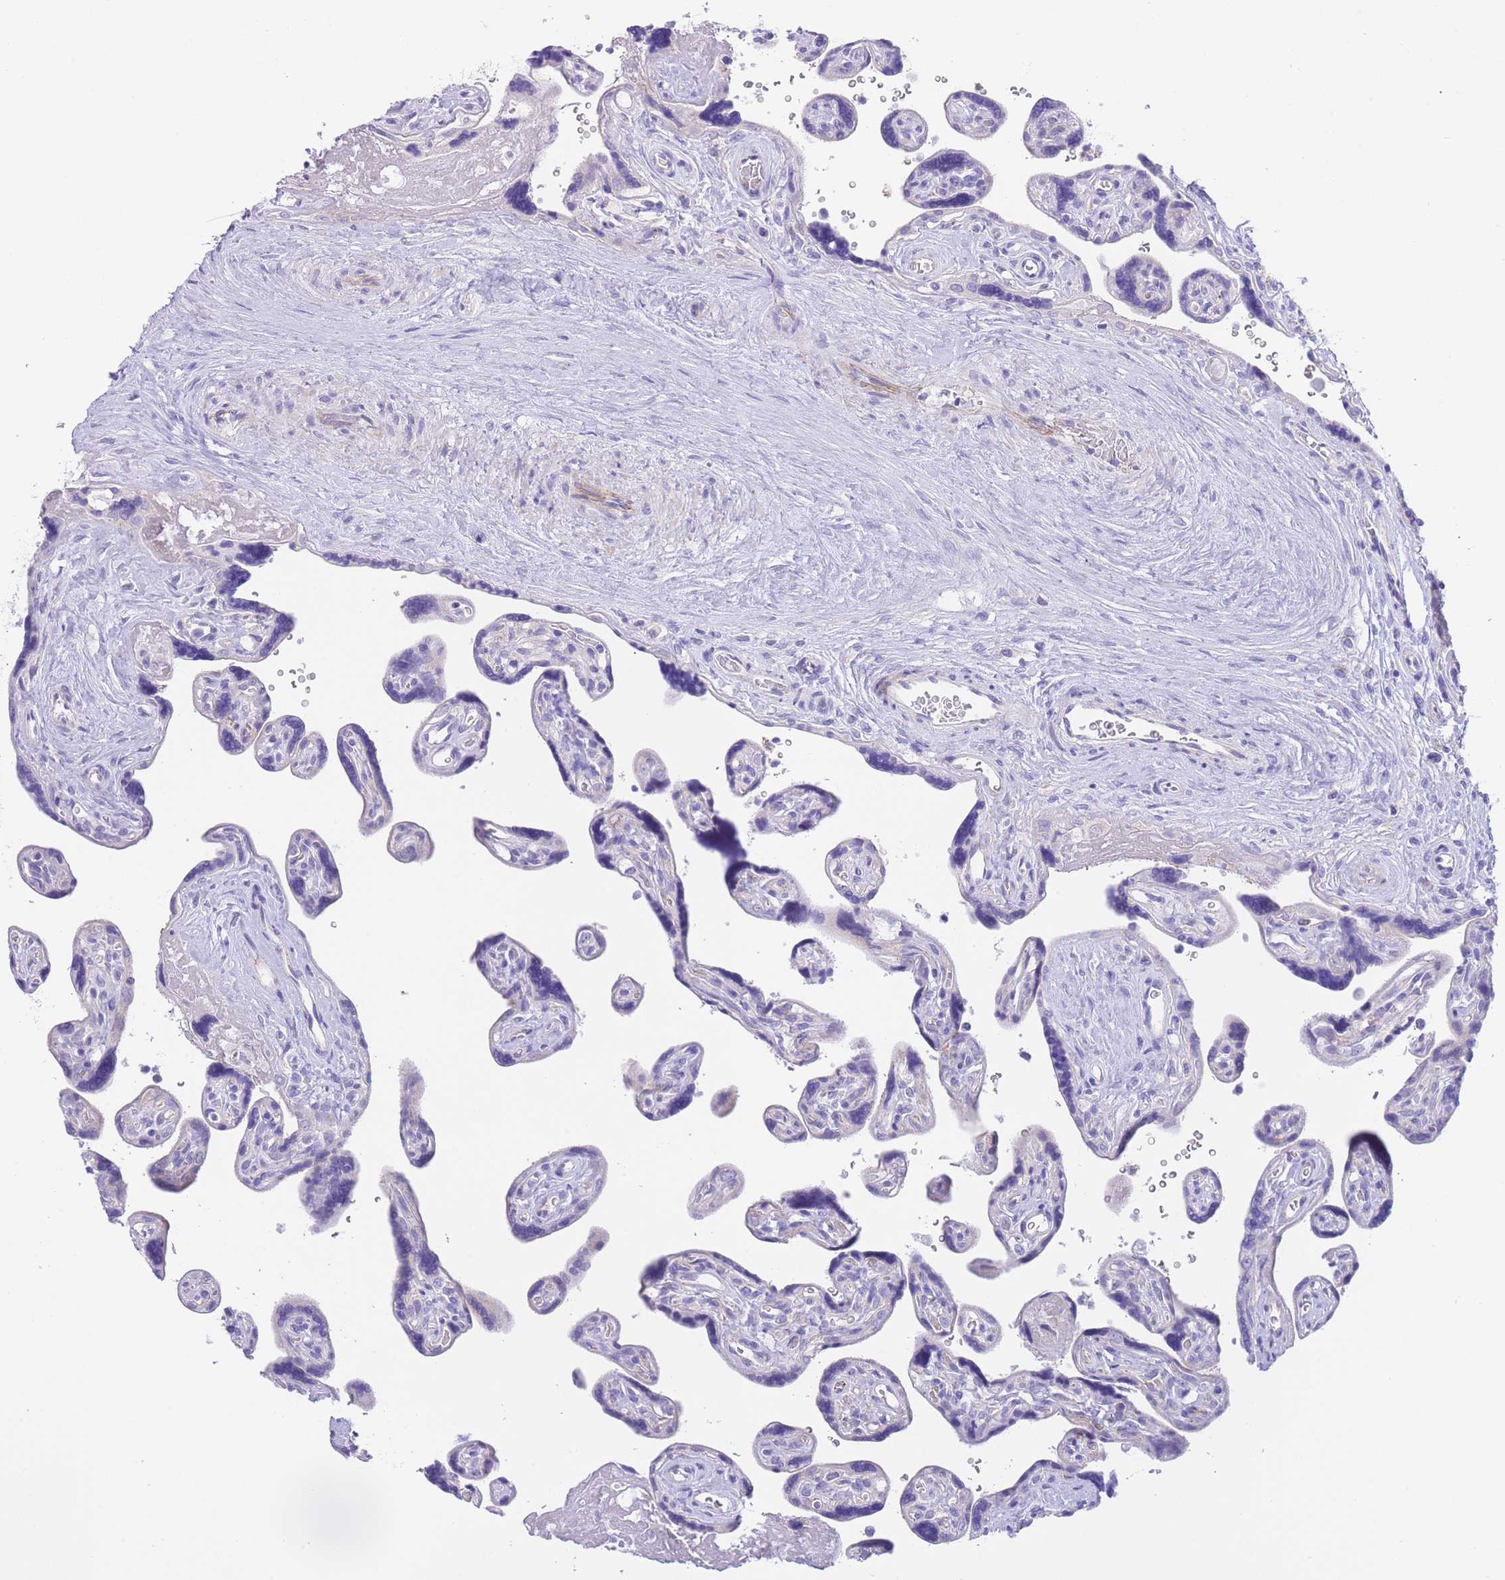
{"staining": {"intensity": "negative", "quantity": "none", "location": "none"}, "tissue": "placenta", "cell_type": "Decidual cells", "image_type": "normal", "snomed": [{"axis": "morphology", "description": "Normal tissue, NOS"}, {"axis": "topography", "description": "Placenta"}], "caption": "IHC photomicrograph of unremarkable human placenta stained for a protein (brown), which displays no staining in decidual cells.", "gene": "QTRT1", "patient": {"sex": "female", "age": 39}}